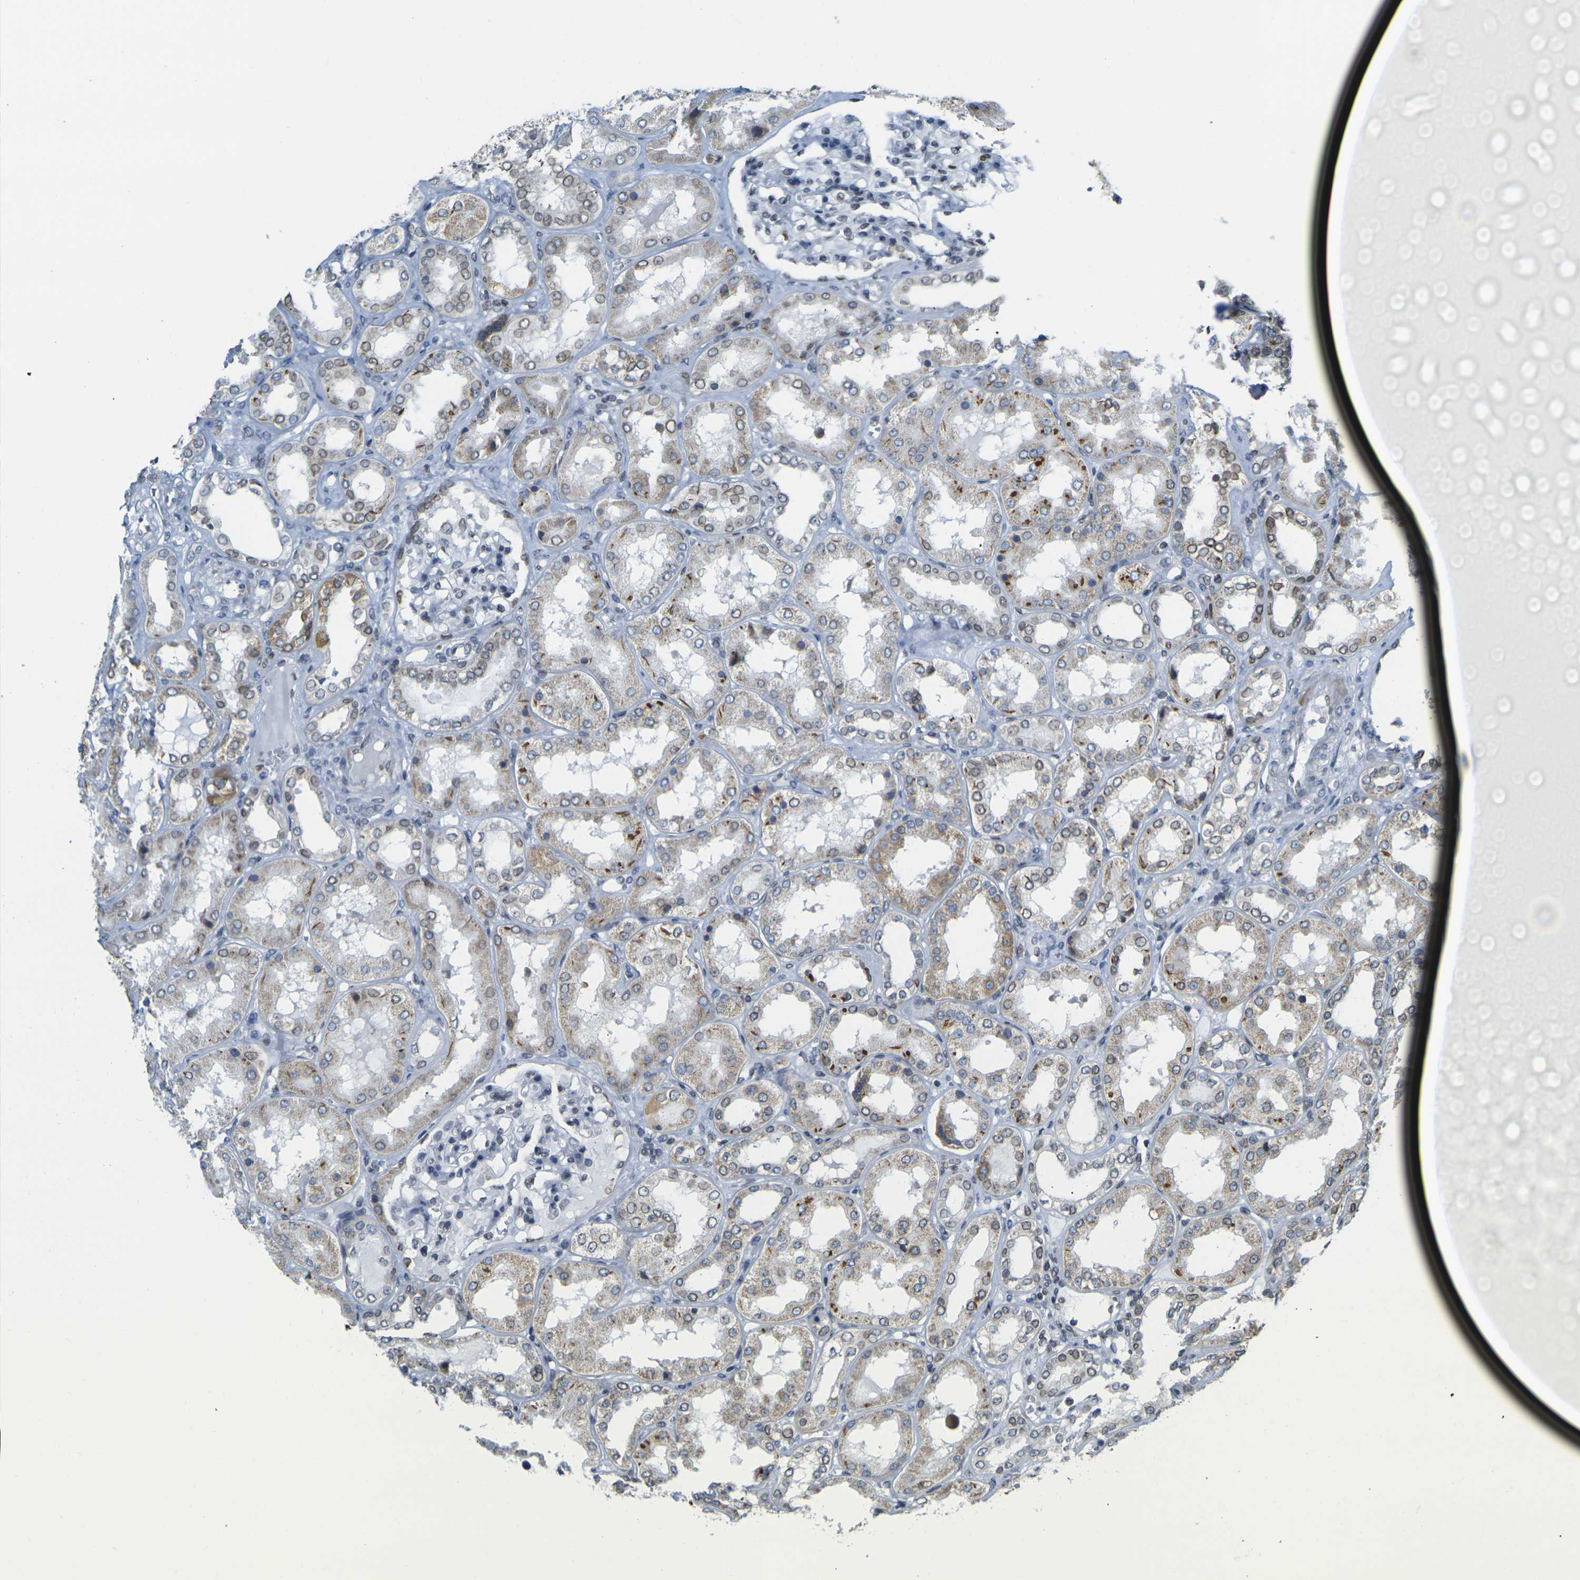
{"staining": {"intensity": "moderate", "quantity": "25%-75%", "location": "cytoplasmic/membranous,nuclear"}, "tissue": "kidney", "cell_type": "Cells in glomeruli", "image_type": "normal", "snomed": [{"axis": "morphology", "description": "Normal tissue, NOS"}, {"axis": "topography", "description": "Kidney"}], "caption": "IHC of benign human kidney displays medium levels of moderate cytoplasmic/membranous,nuclear expression in about 25%-75% of cells in glomeruli.", "gene": "BRDT", "patient": {"sex": "female", "age": 56}}